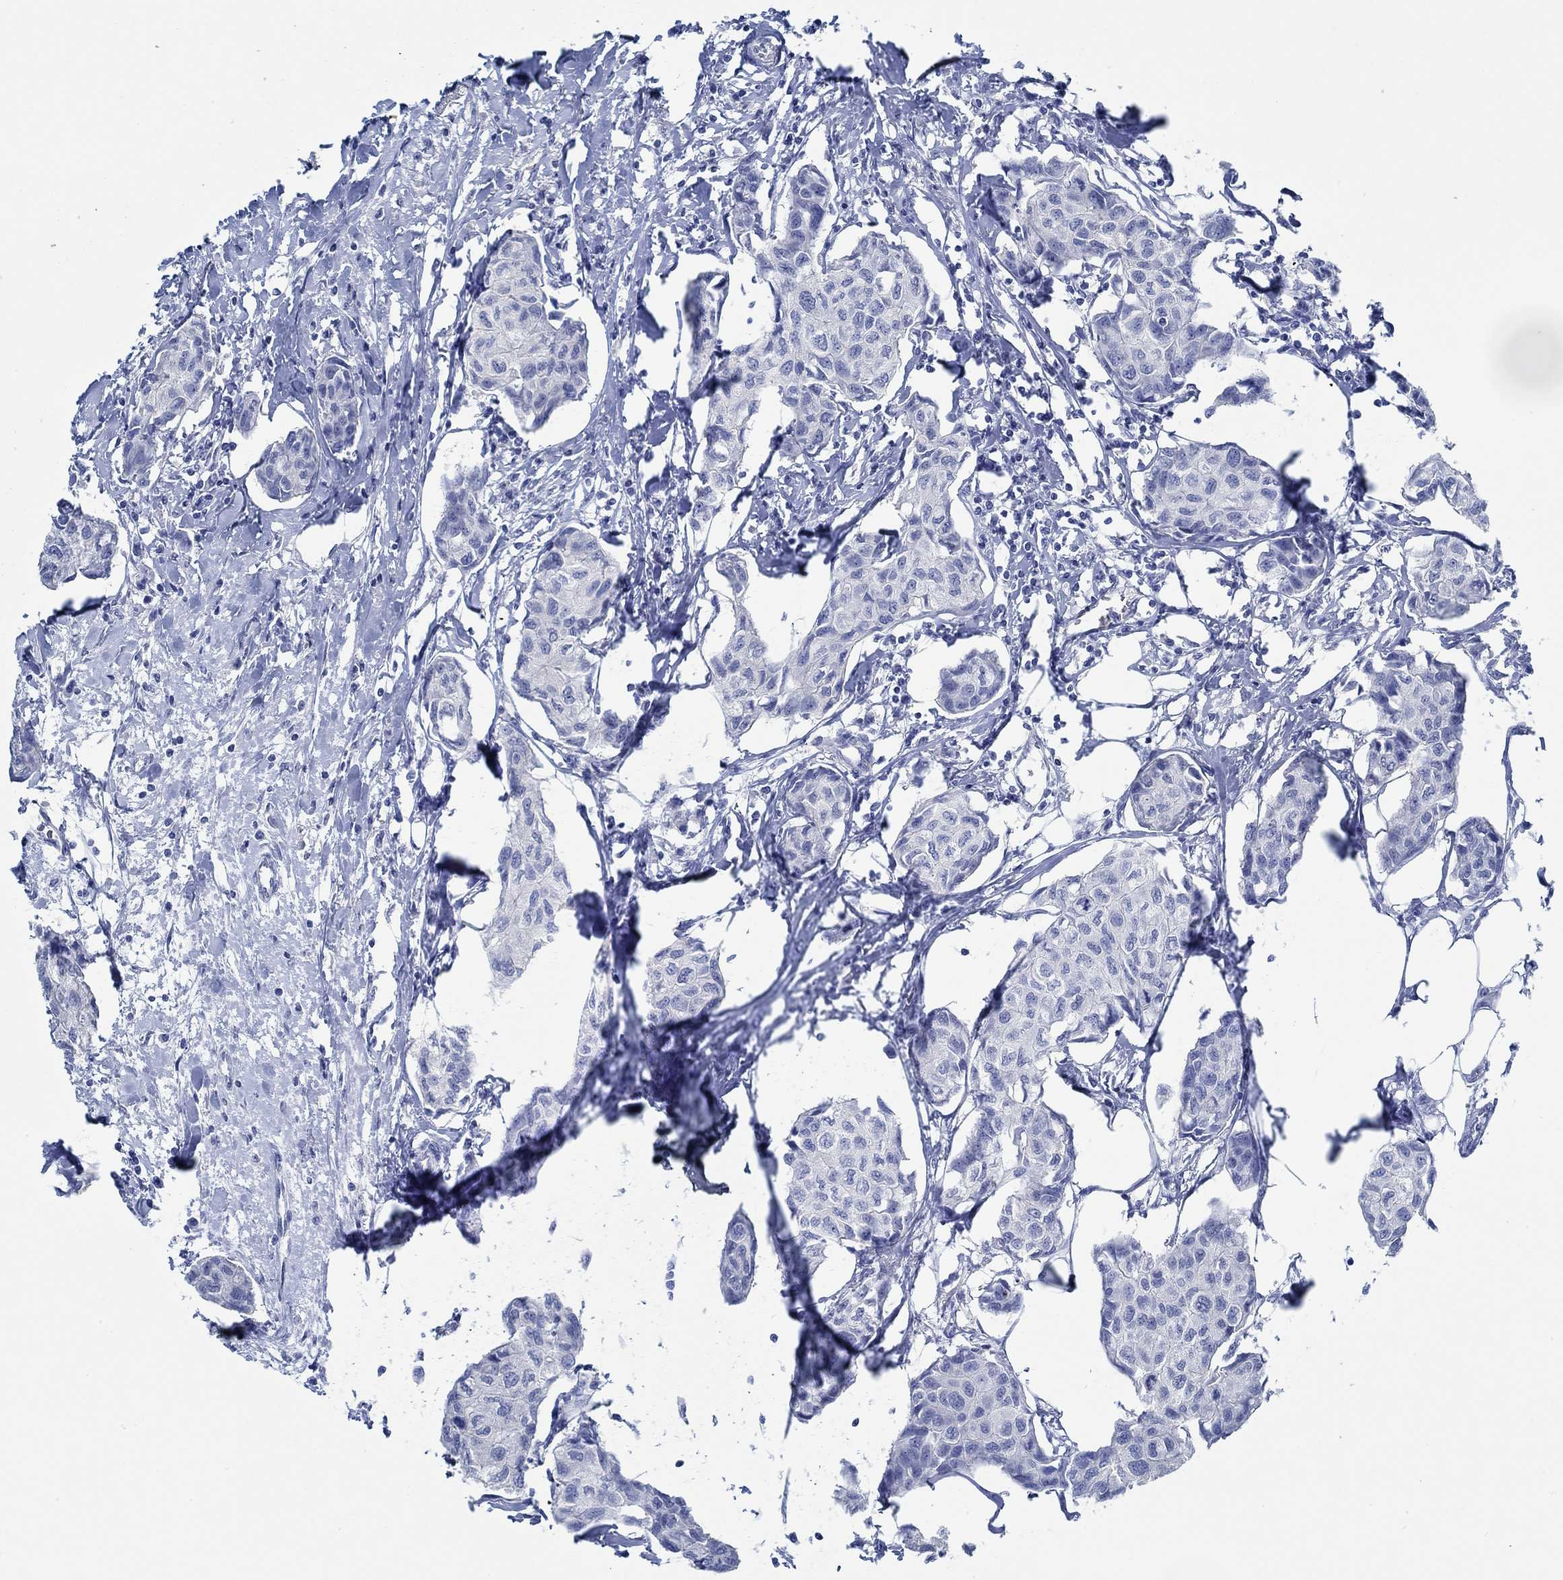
{"staining": {"intensity": "negative", "quantity": "none", "location": "none"}, "tissue": "breast cancer", "cell_type": "Tumor cells", "image_type": "cancer", "snomed": [{"axis": "morphology", "description": "Duct carcinoma"}, {"axis": "topography", "description": "Breast"}], "caption": "Histopathology image shows no significant protein staining in tumor cells of breast cancer.", "gene": "ZNF671", "patient": {"sex": "female", "age": 80}}